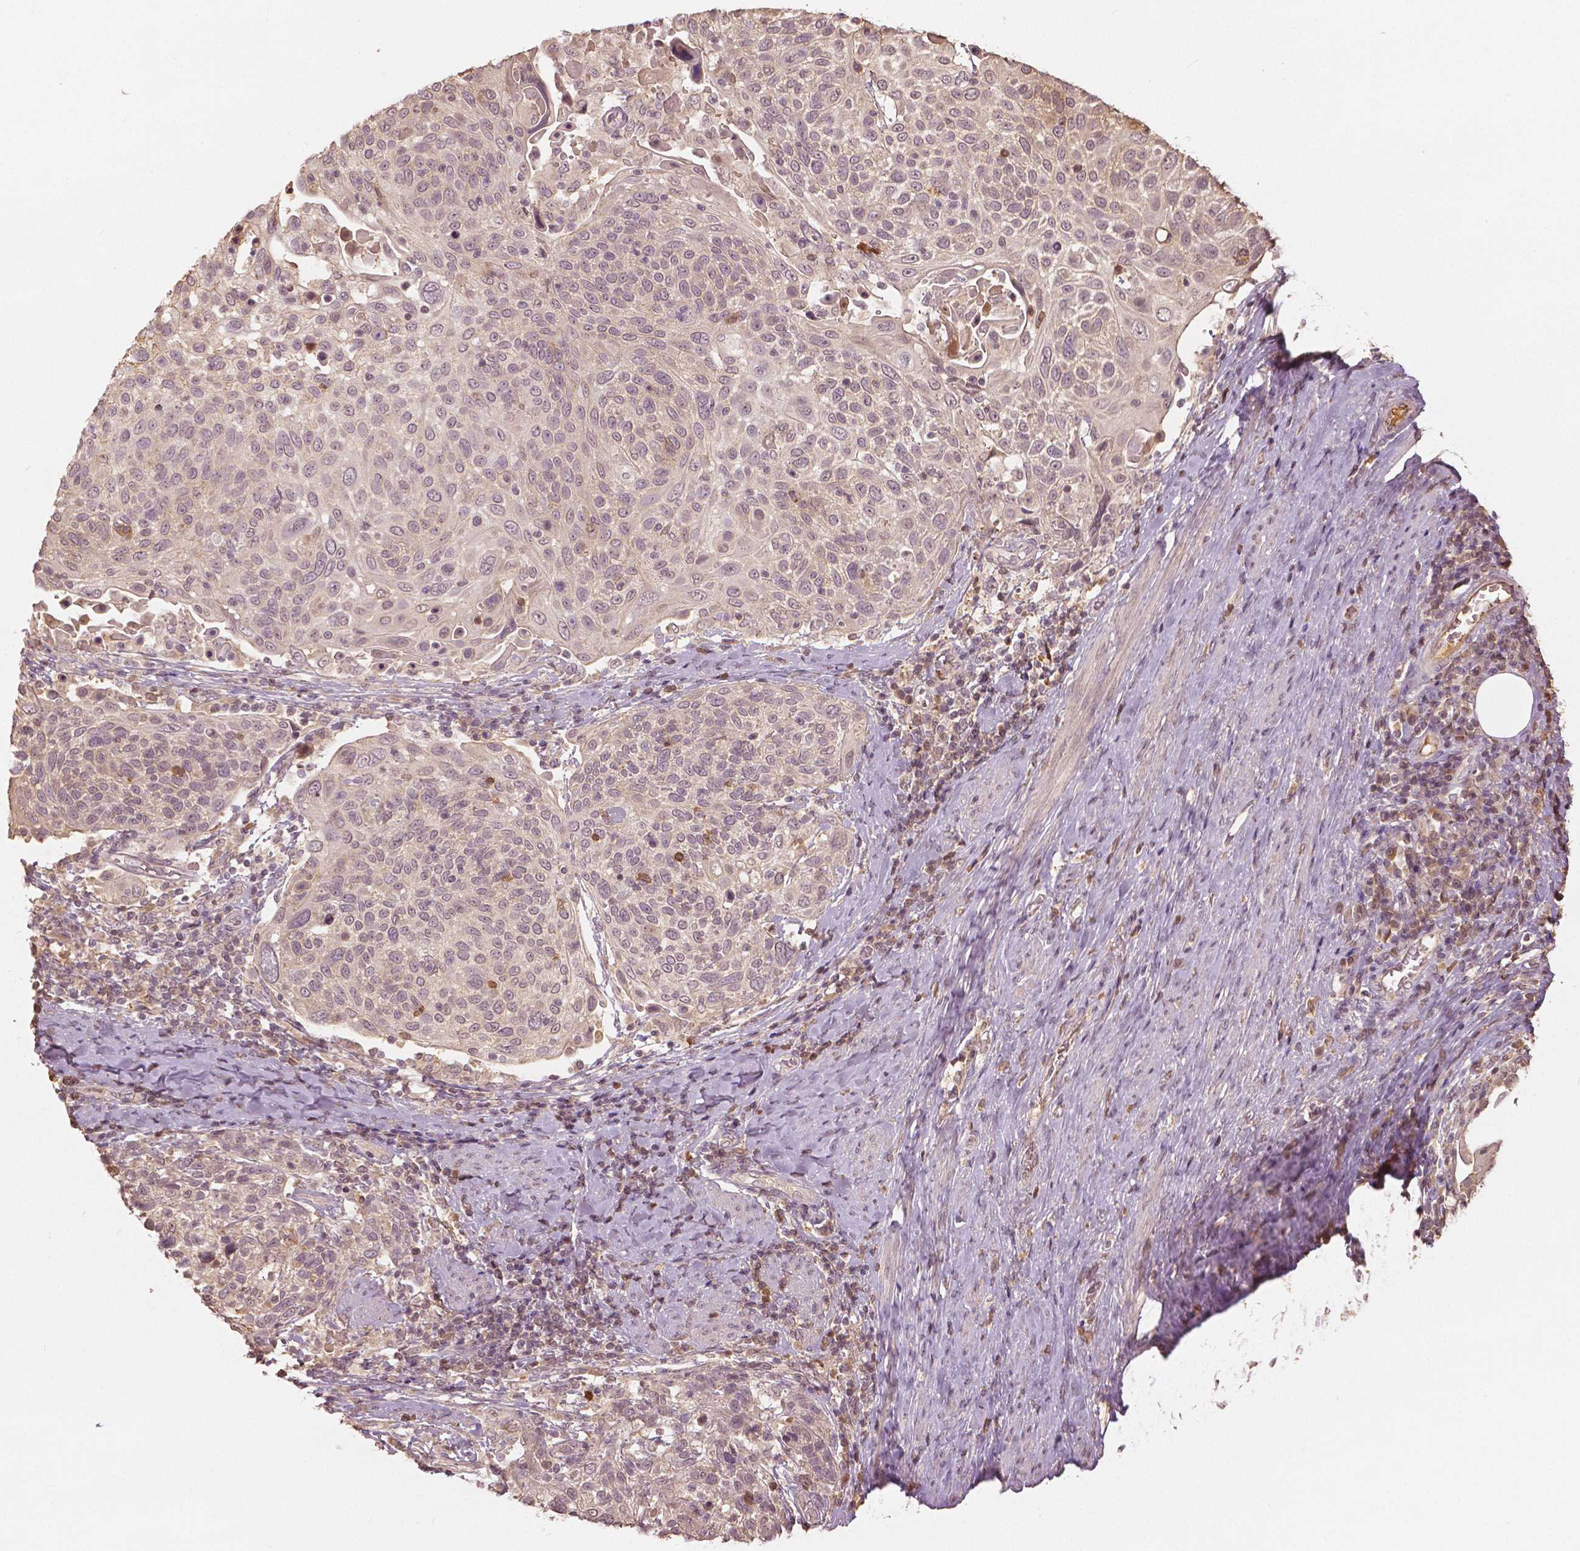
{"staining": {"intensity": "weak", "quantity": "25%-75%", "location": "cytoplasmic/membranous,nuclear"}, "tissue": "cervical cancer", "cell_type": "Tumor cells", "image_type": "cancer", "snomed": [{"axis": "morphology", "description": "Squamous cell carcinoma, NOS"}, {"axis": "topography", "description": "Cervix"}], "caption": "This micrograph shows IHC staining of cervical squamous cell carcinoma, with low weak cytoplasmic/membranous and nuclear positivity in about 25%-75% of tumor cells.", "gene": "ANGPTL4", "patient": {"sex": "female", "age": 61}}